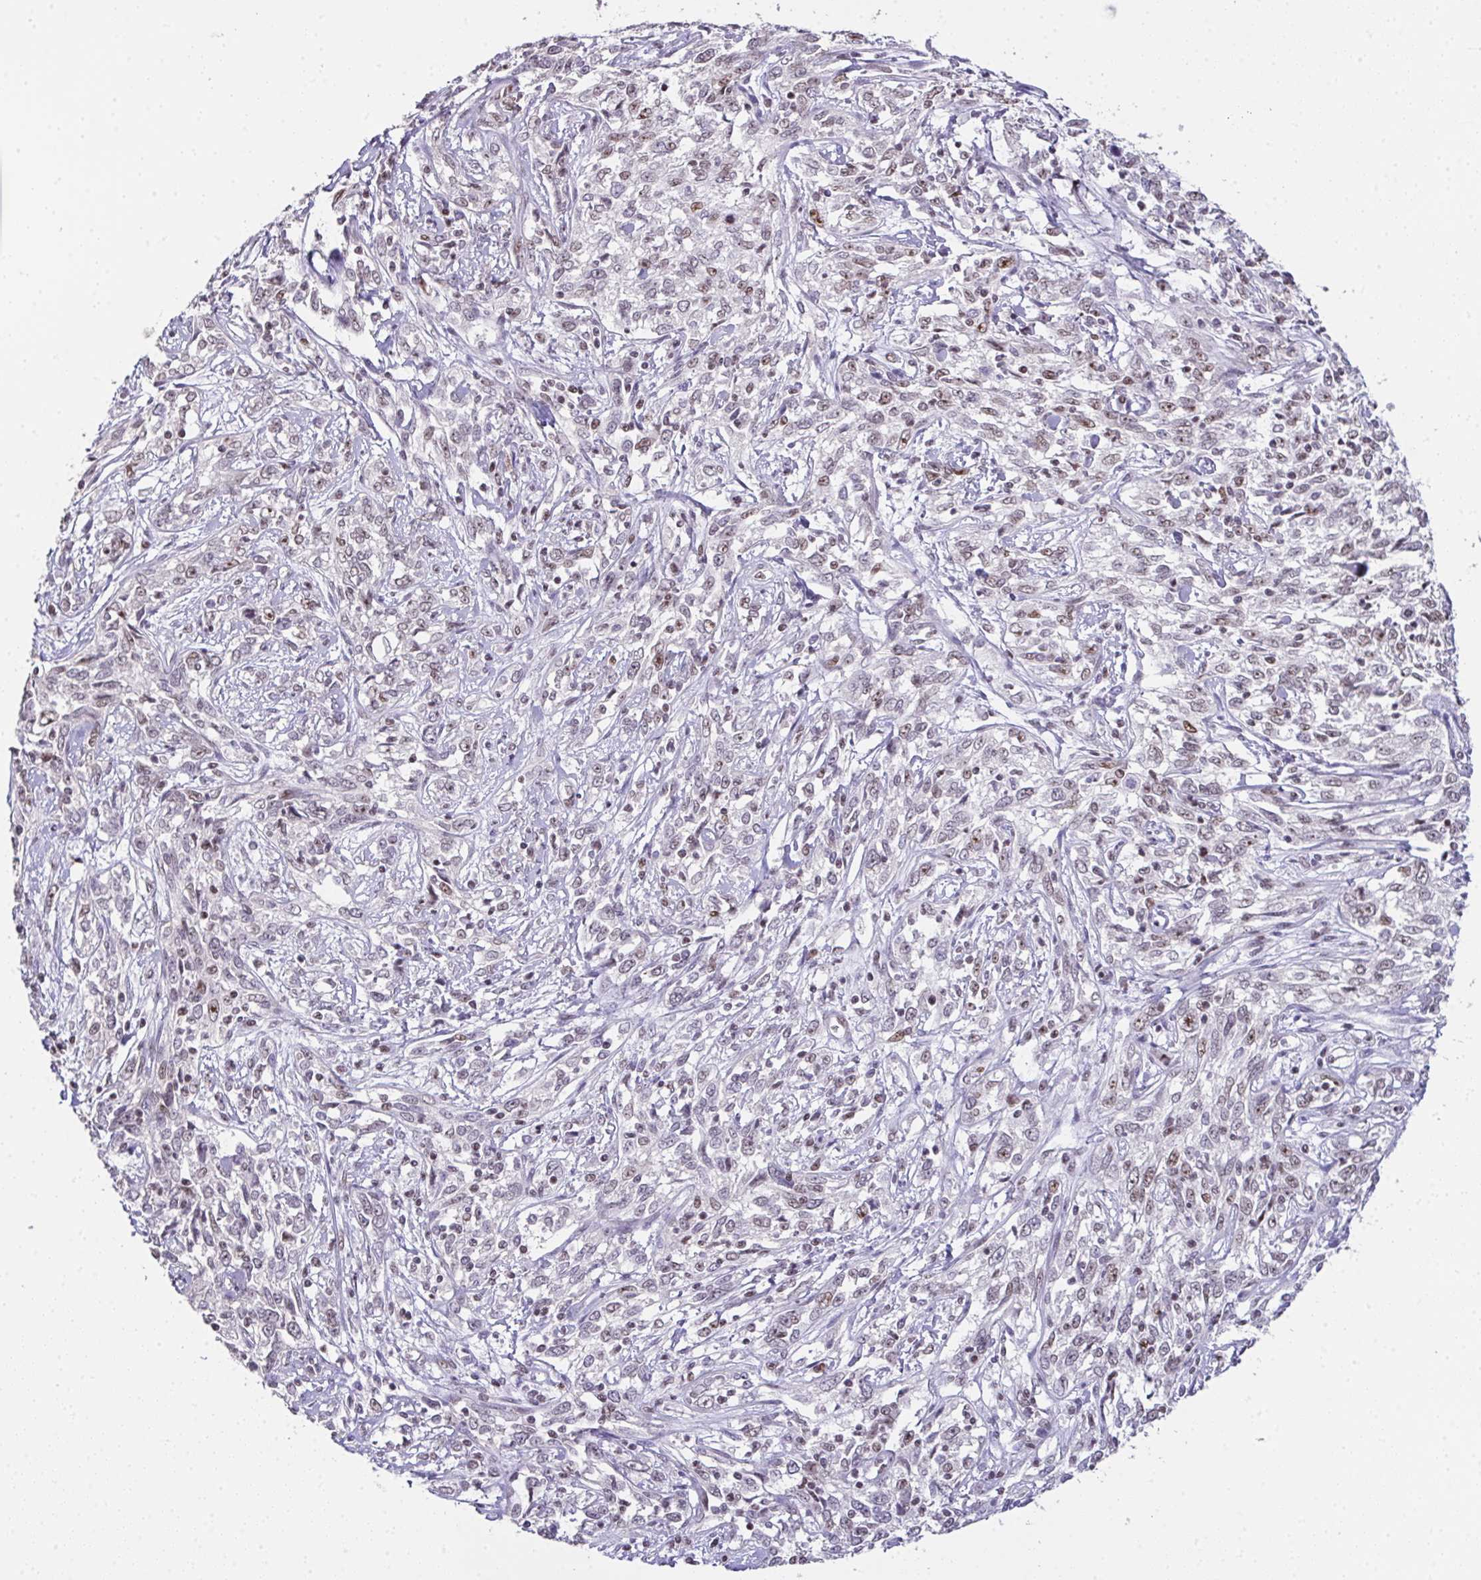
{"staining": {"intensity": "weak", "quantity": "25%-75%", "location": "nuclear"}, "tissue": "cervical cancer", "cell_type": "Tumor cells", "image_type": "cancer", "snomed": [{"axis": "morphology", "description": "Adenocarcinoma, NOS"}, {"axis": "topography", "description": "Cervix"}], "caption": "Immunohistochemistry photomicrograph of neoplastic tissue: human cervical cancer stained using IHC shows low levels of weak protein expression localized specifically in the nuclear of tumor cells, appearing as a nuclear brown color.", "gene": "ZNF800", "patient": {"sex": "female", "age": 40}}